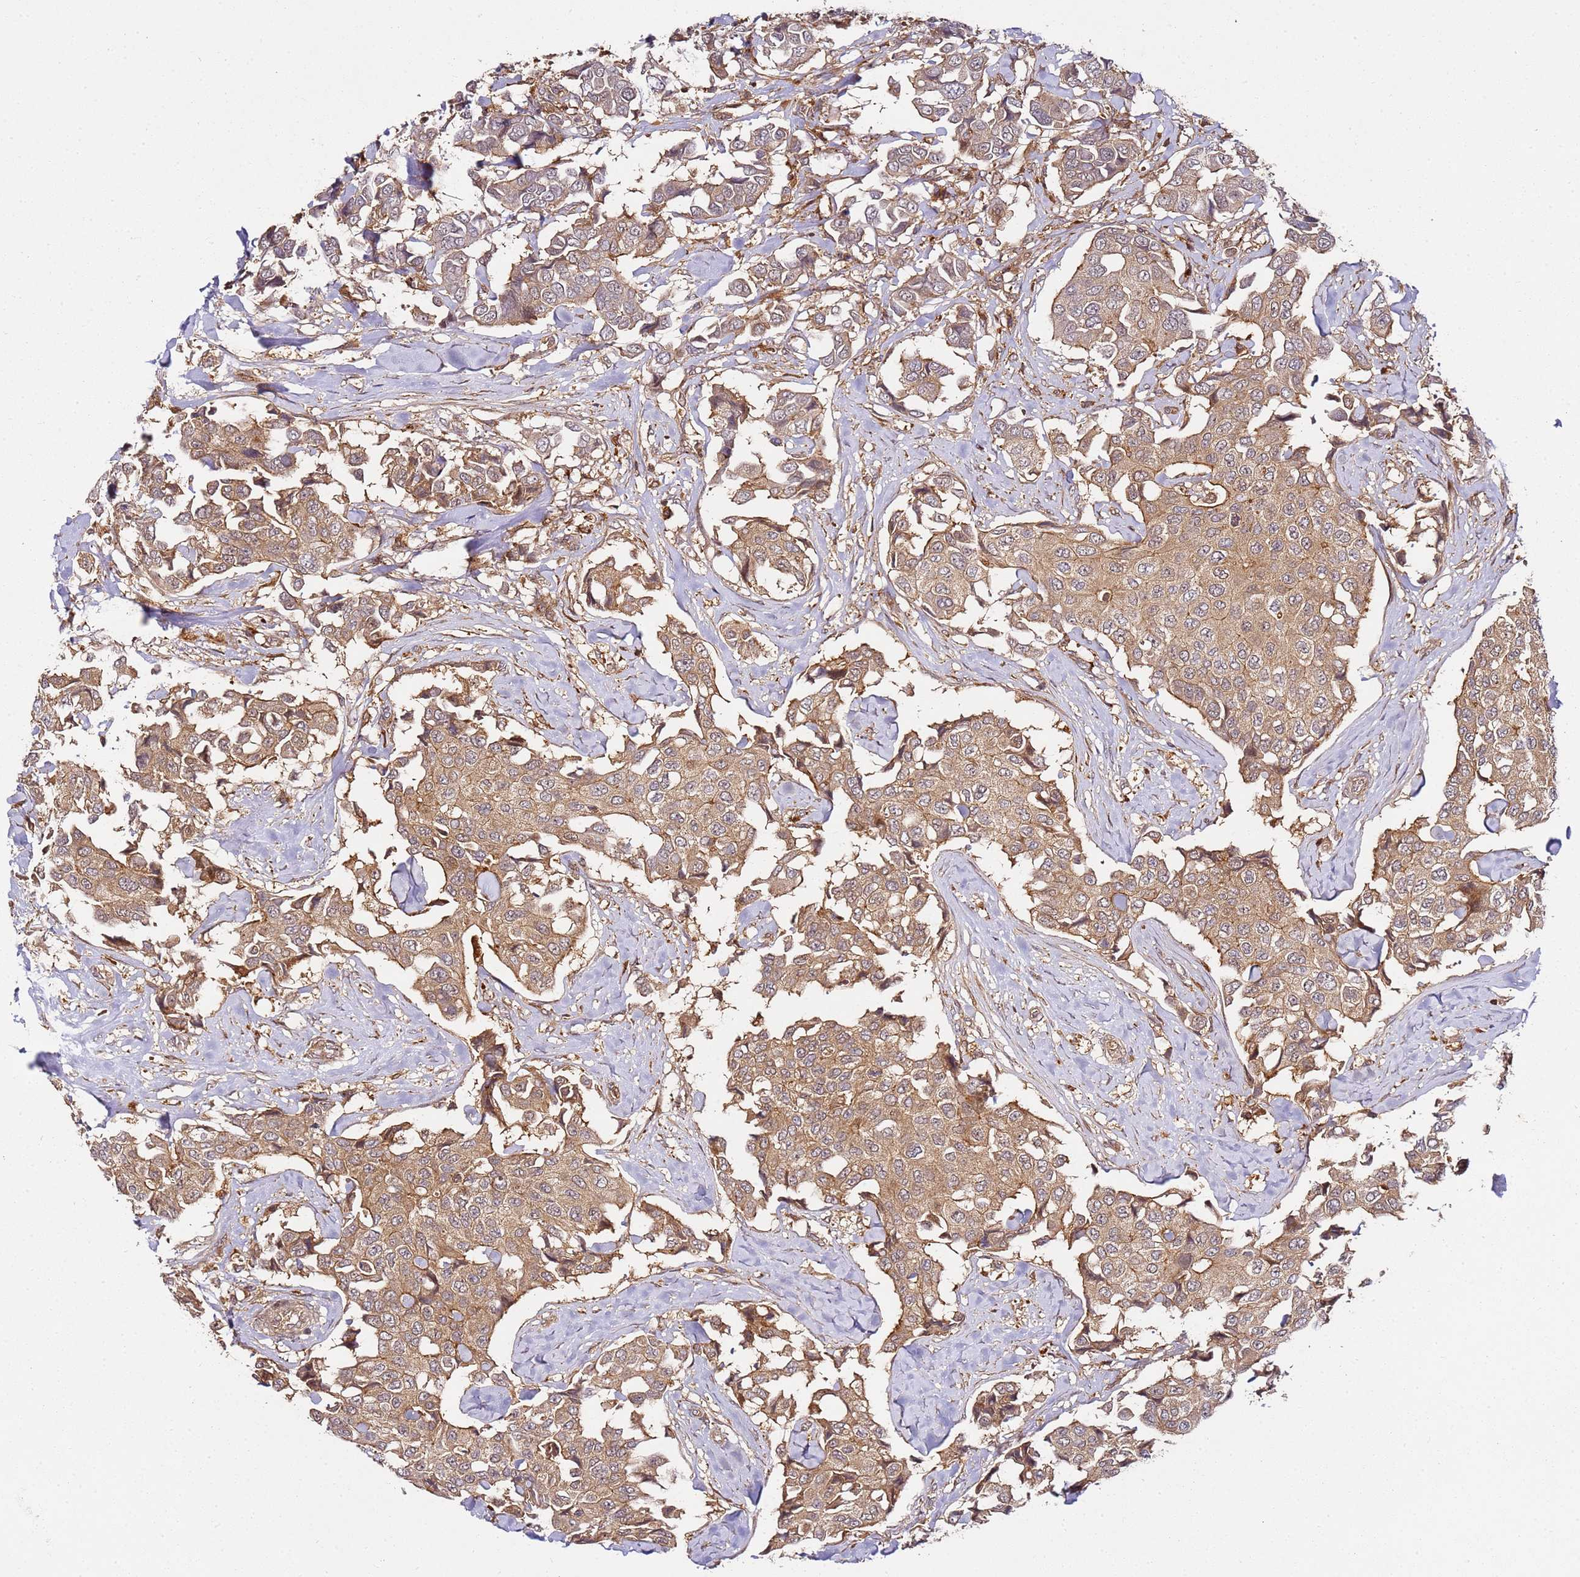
{"staining": {"intensity": "moderate", "quantity": ">75%", "location": "cytoplasmic/membranous"}, "tissue": "breast cancer", "cell_type": "Tumor cells", "image_type": "cancer", "snomed": [{"axis": "morphology", "description": "Duct carcinoma"}, {"axis": "topography", "description": "Breast"}], "caption": "Immunohistochemistry (IHC) of human invasive ductal carcinoma (breast) demonstrates medium levels of moderate cytoplasmic/membranous positivity in about >75% of tumor cells.", "gene": "PRMT7", "patient": {"sex": "female", "age": 80}}